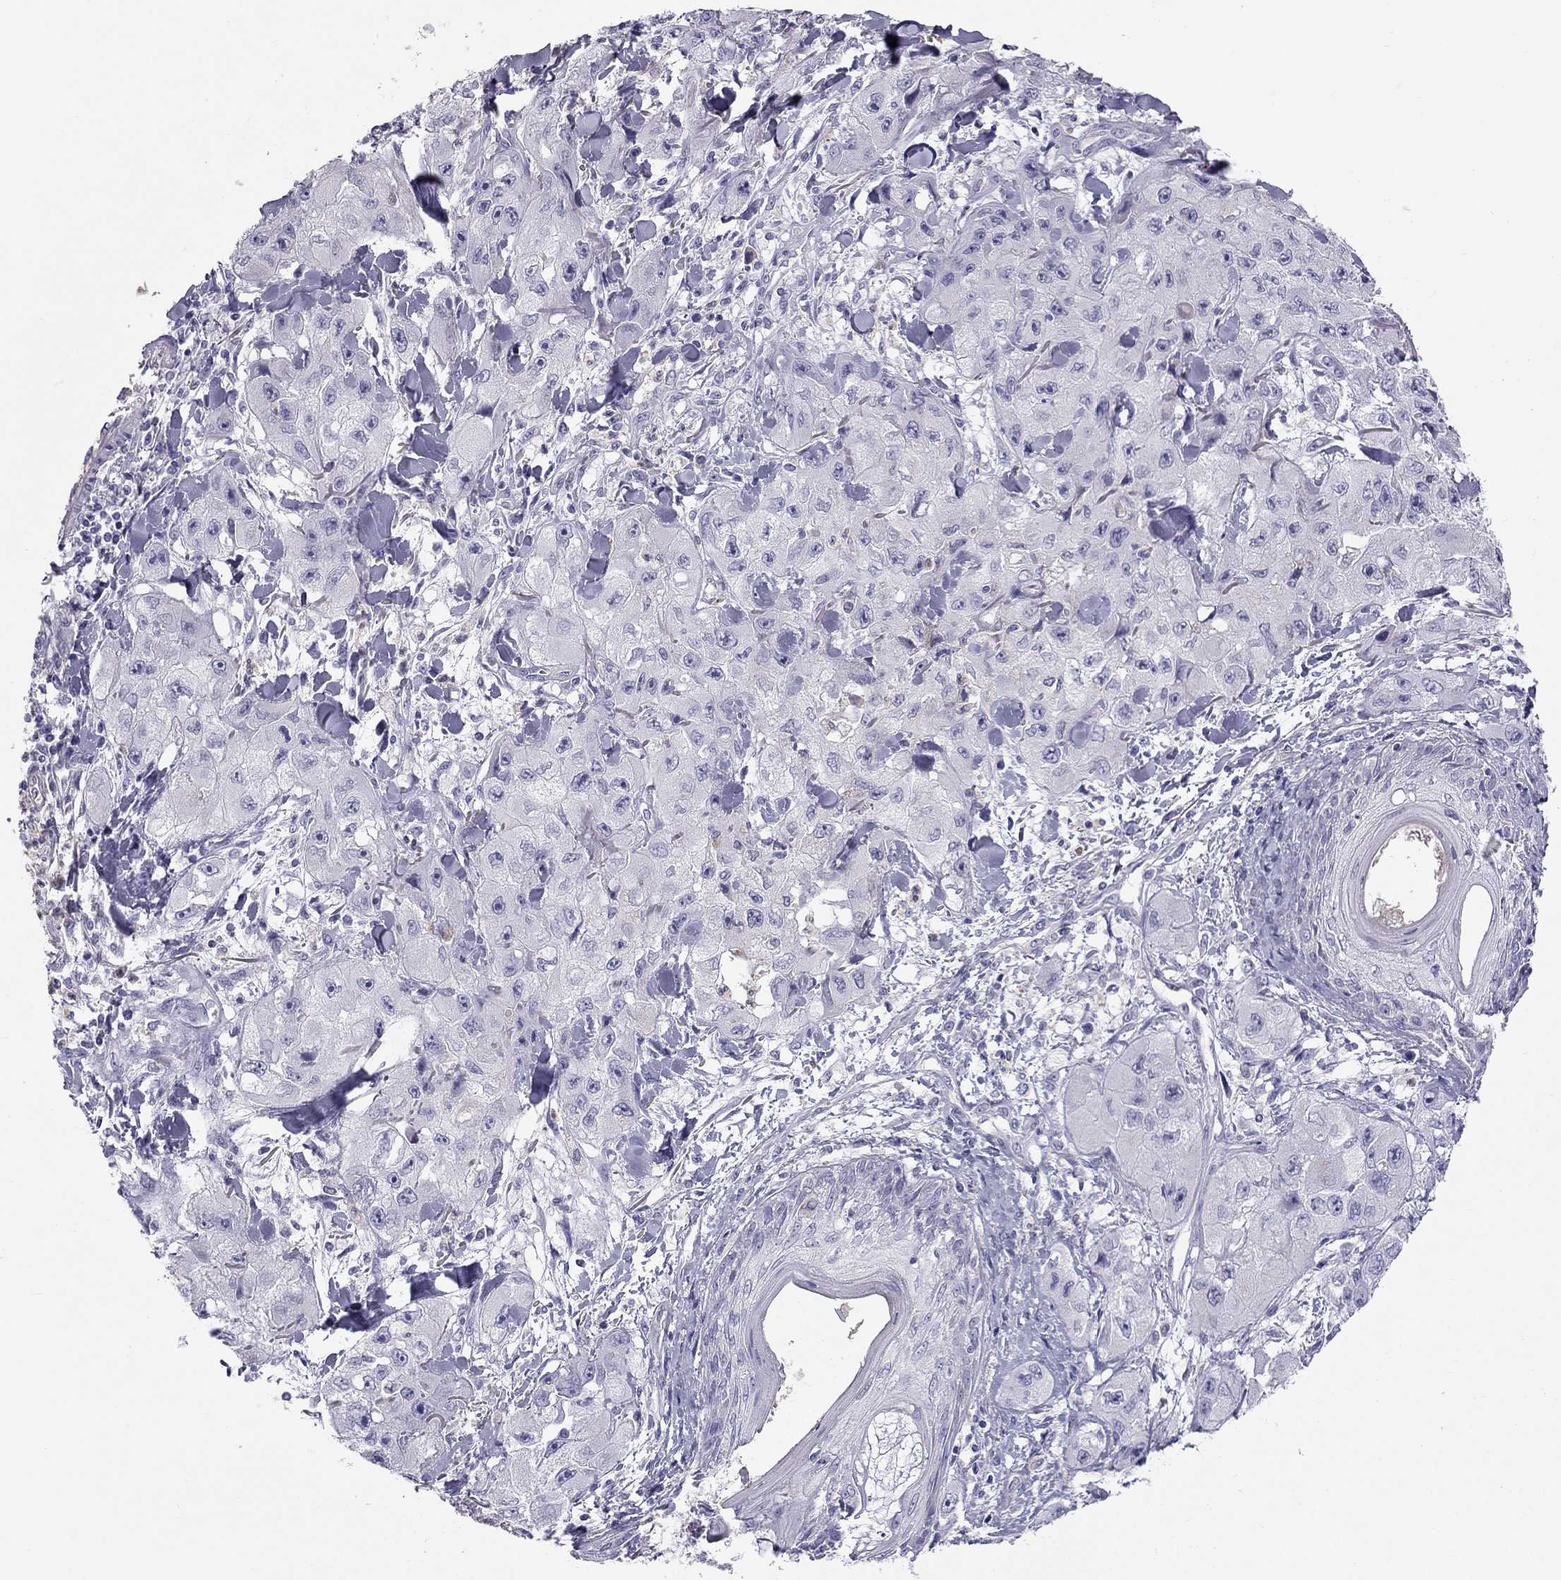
{"staining": {"intensity": "negative", "quantity": "none", "location": "none"}, "tissue": "skin cancer", "cell_type": "Tumor cells", "image_type": "cancer", "snomed": [{"axis": "morphology", "description": "Squamous cell carcinoma, NOS"}, {"axis": "topography", "description": "Skin"}, {"axis": "topography", "description": "Subcutis"}], "caption": "Skin cancer was stained to show a protein in brown. There is no significant positivity in tumor cells.", "gene": "STOML3", "patient": {"sex": "male", "age": 73}}